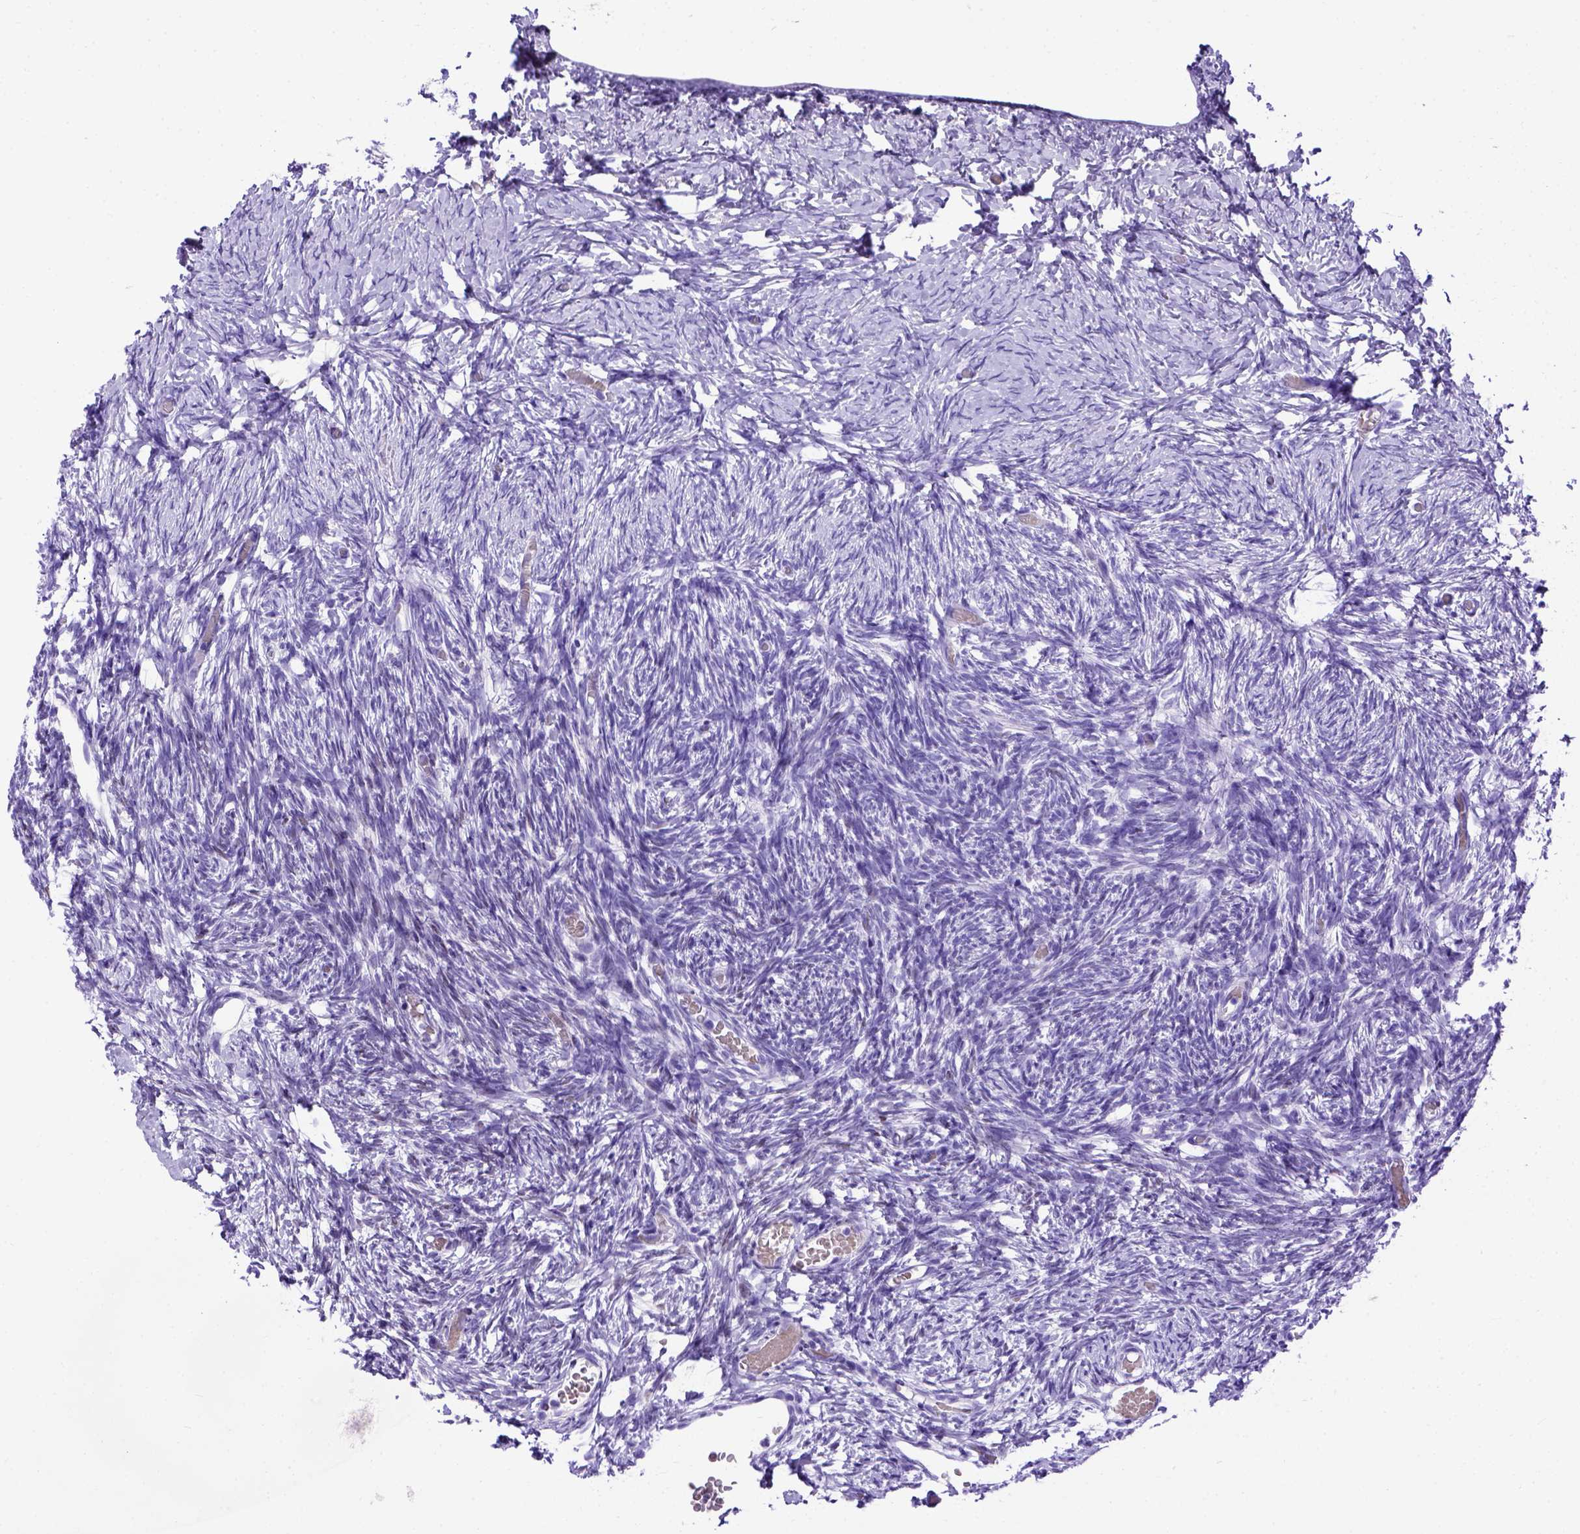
{"staining": {"intensity": "negative", "quantity": "none", "location": "none"}, "tissue": "ovary", "cell_type": "Follicle cells", "image_type": "normal", "snomed": [{"axis": "morphology", "description": "Normal tissue, NOS"}, {"axis": "topography", "description": "Ovary"}], "caption": "This is a micrograph of immunohistochemistry (IHC) staining of normal ovary, which shows no expression in follicle cells.", "gene": "MEOX2", "patient": {"sex": "female", "age": 39}}